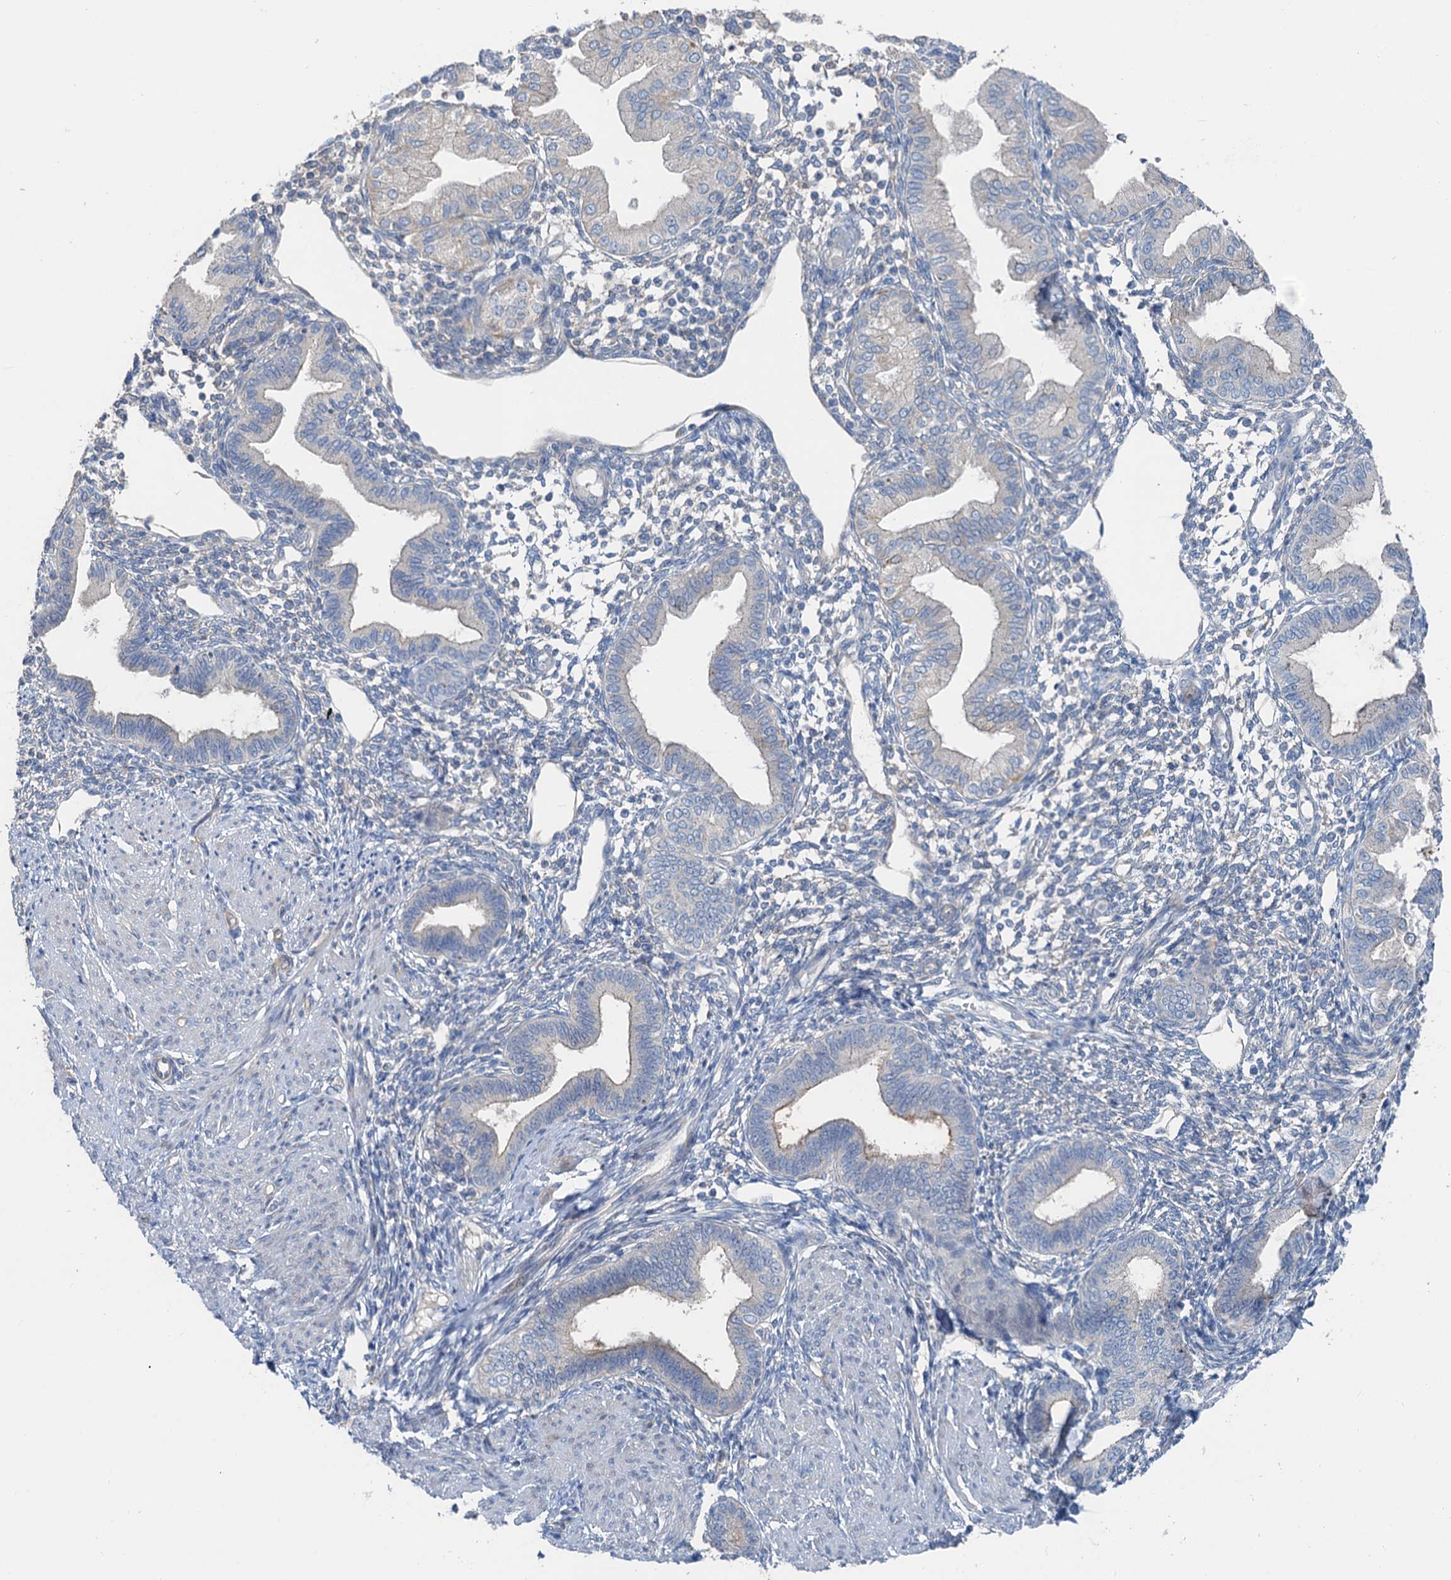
{"staining": {"intensity": "negative", "quantity": "none", "location": "none"}, "tissue": "endometrium", "cell_type": "Cells in endometrial stroma", "image_type": "normal", "snomed": [{"axis": "morphology", "description": "Normal tissue, NOS"}, {"axis": "topography", "description": "Endometrium"}], "caption": "Unremarkable endometrium was stained to show a protein in brown. There is no significant staining in cells in endometrial stroma. (Brightfield microscopy of DAB (3,3'-diaminobenzidine) immunohistochemistry at high magnification).", "gene": "ANKRD26", "patient": {"sex": "female", "age": 53}}